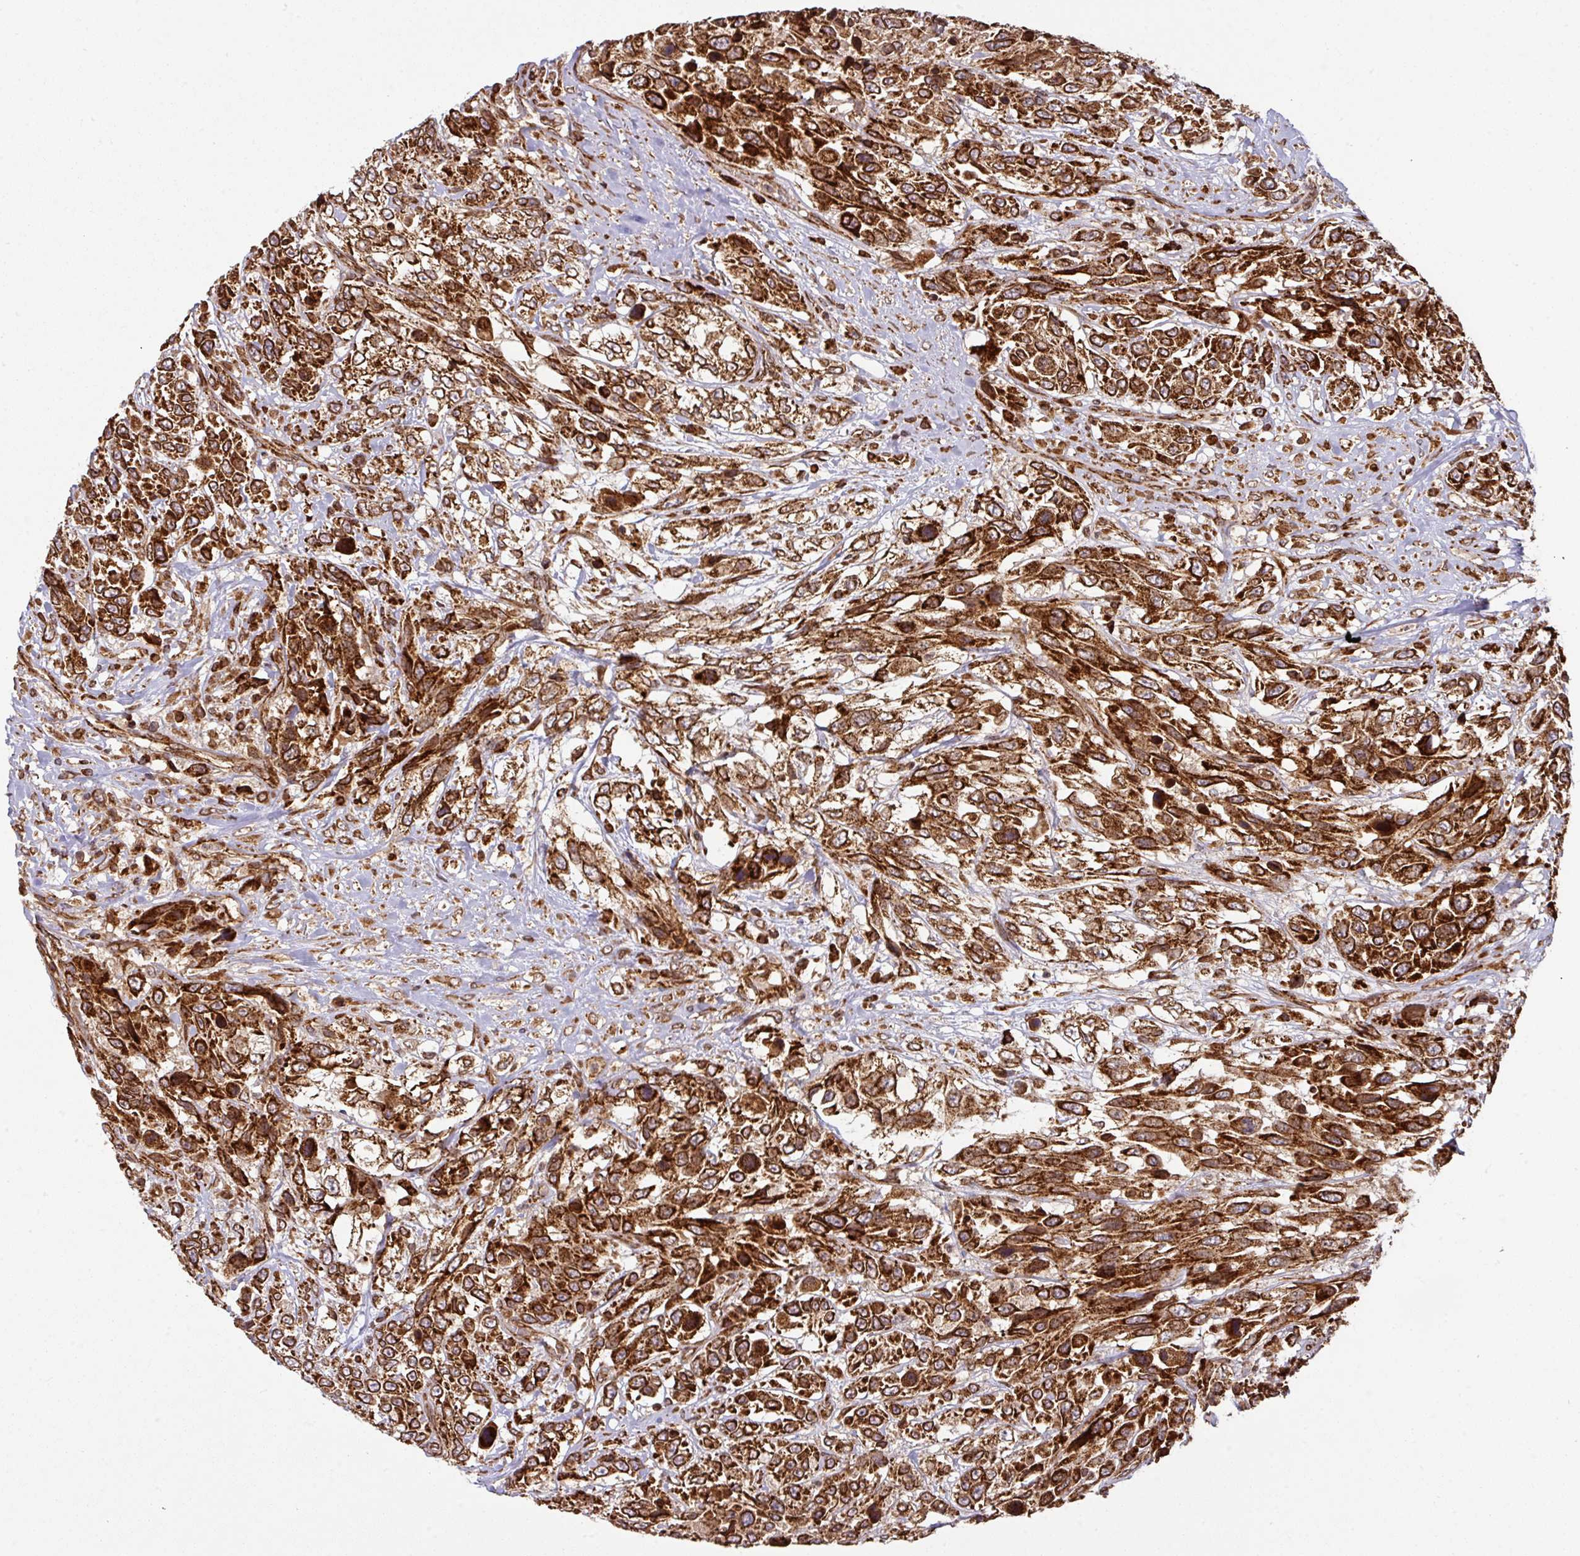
{"staining": {"intensity": "strong", "quantity": ">75%", "location": "cytoplasmic/membranous"}, "tissue": "urothelial cancer", "cell_type": "Tumor cells", "image_type": "cancer", "snomed": [{"axis": "morphology", "description": "Urothelial carcinoma, High grade"}, {"axis": "topography", "description": "Urinary bladder"}], "caption": "Protein analysis of urothelial cancer tissue exhibits strong cytoplasmic/membranous staining in about >75% of tumor cells.", "gene": "TRAP1", "patient": {"sex": "female", "age": 70}}